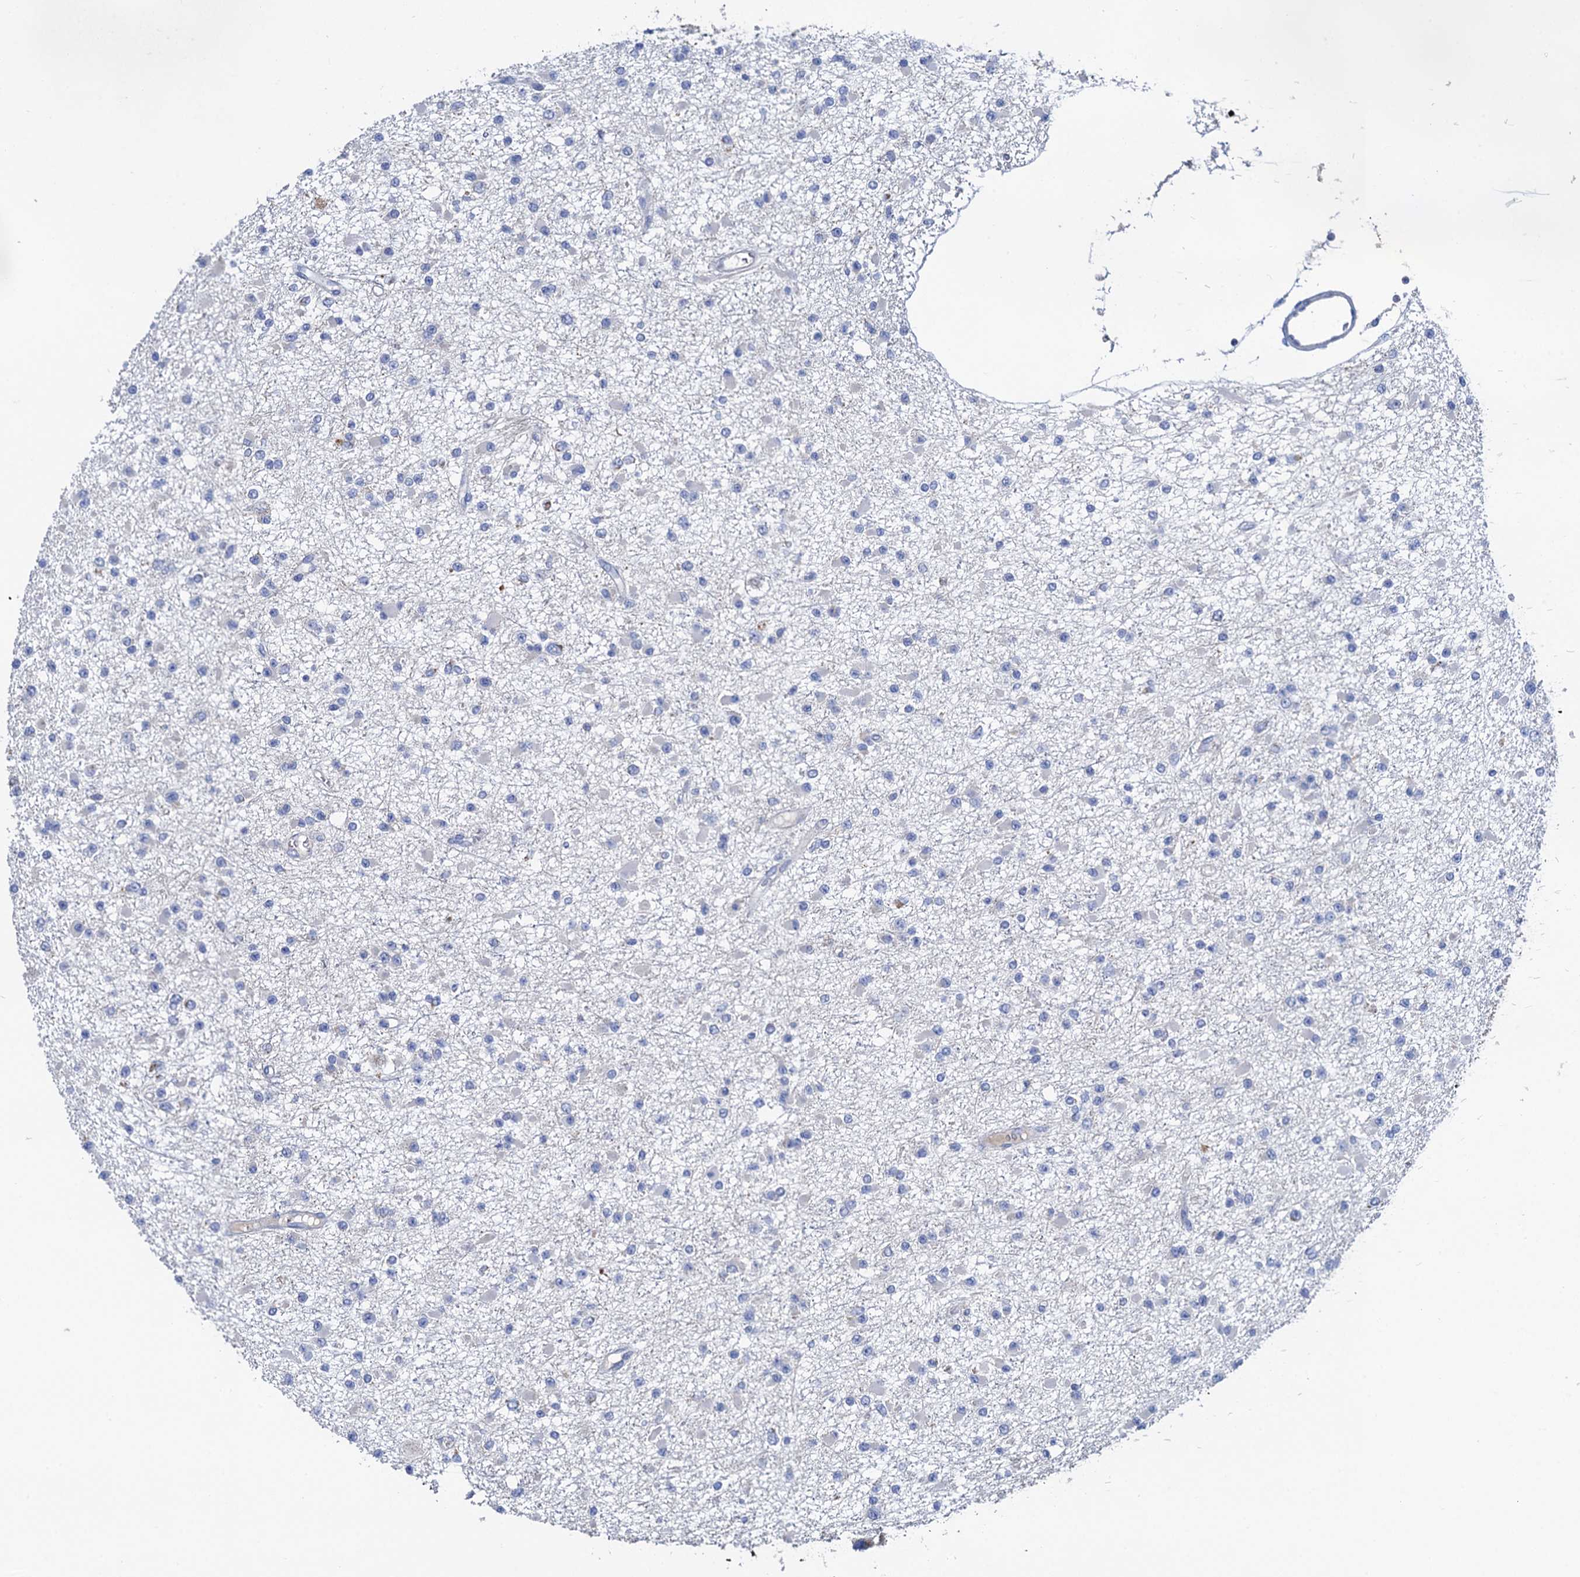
{"staining": {"intensity": "negative", "quantity": "none", "location": "none"}, "tissue": "glioma", "cell_type": "Tumor cells", "image_type": "cancer", "snomed": [{"axis": "morphology", "description": "Glioma, malignant, Low grade"}, {"axis": "topography", "description": "Brain"}], "caption": "An image of human malignant low-grade glioma is negative for staining in tumor cells. (DAB immunohistochemistry (IHC), high magnification).", "gene": "MRPL48", "patient": {"sex": "female", "age": 22}}